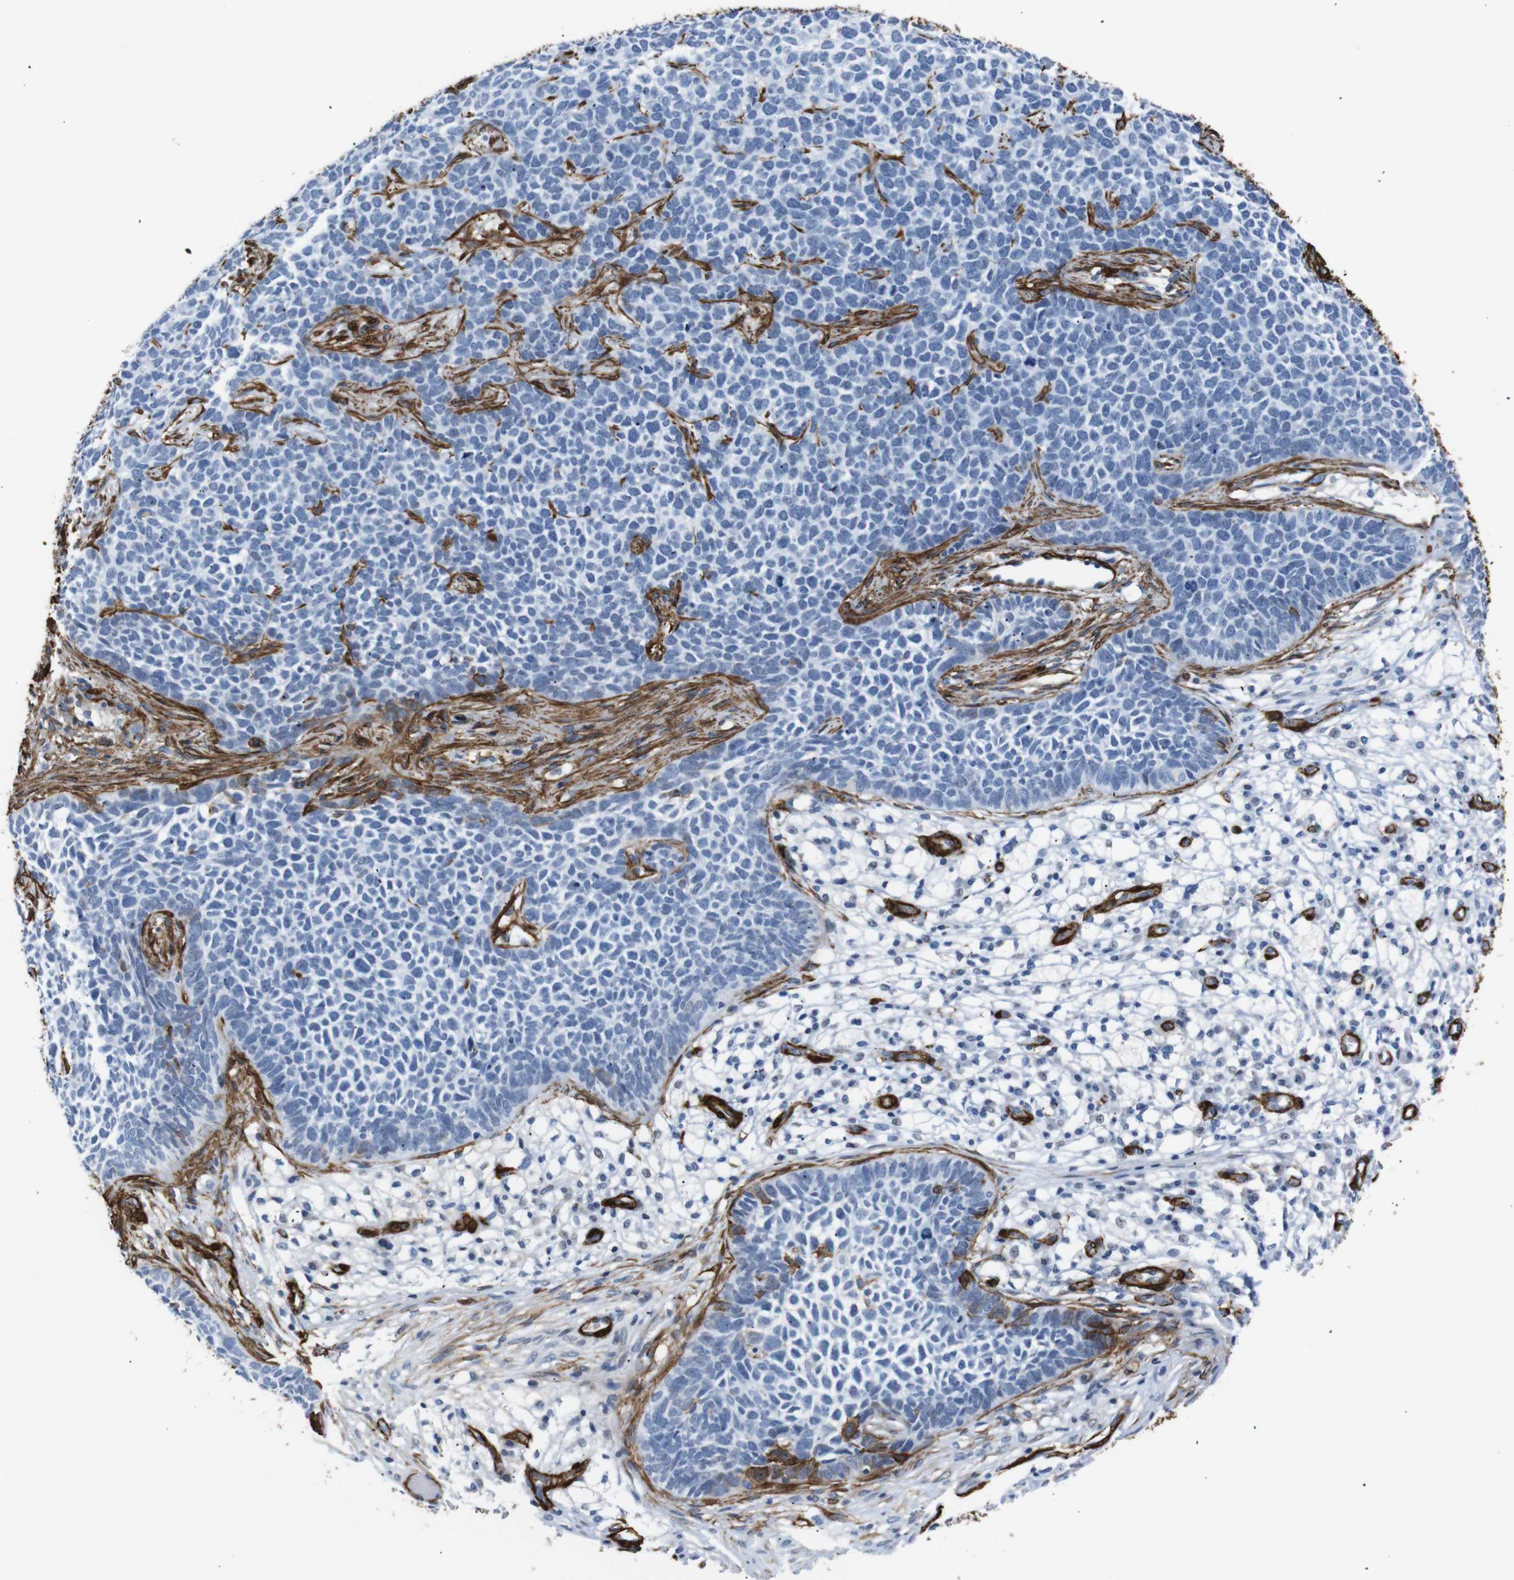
{"staining": {"intensity": "negative", "quantity": "none", "location": "none"}, "tissue": "skin cancer", "cell_type": "Tumor cells", "image_type": "cancer", "snomed": [{"axis": "morphology", "description": "Basal cell carcinoma"}, {"axis": "topography", "description": "Skin"}], "caption": "High power microscopy image of an immunohistochemistry (IHC) micrograph of skin basal cell carcinoma, revealing no significant expression in tumor cells.", "gene": "ACTA2", "patient": {"sex": "female", "age": 84}}